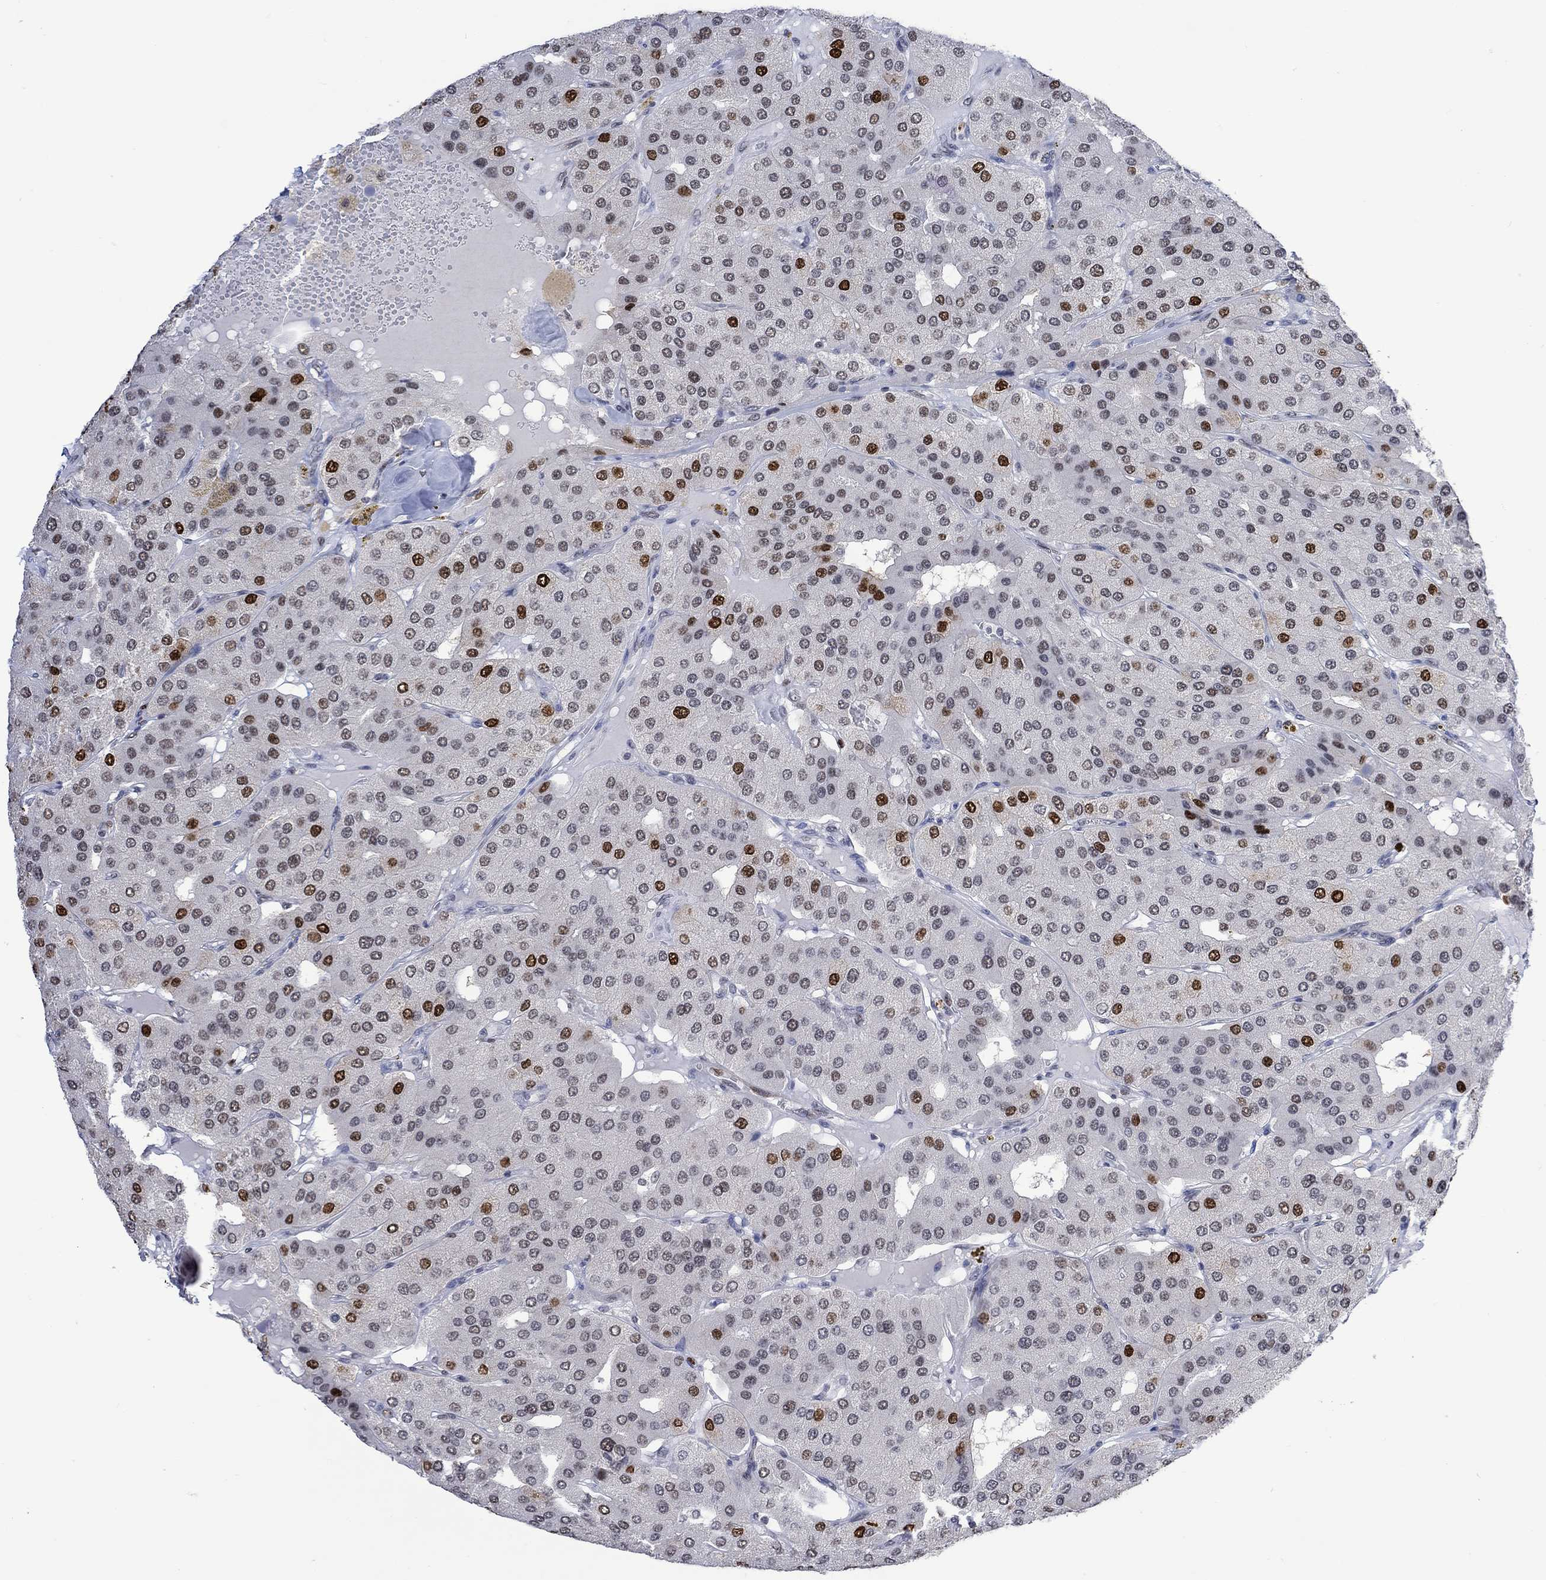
{"staining": {"intensity": "strong", "quantity": "<25%", "location": "nuclear"}, "tissue": "parathyroid gland", "cell_type": "Glandular cells", "image_type": "normal", "snomed": [{"axis": "morphology", "description": "Normal tissue, NOS"}, {"axis": "morphology", "description": "Adenoma, NOS"}, {"axis": "topography", "description": "Parathyroid gland"}], "caption": "Immunohistochemistry histopathology image of benign human parathyroid gland stained for a protein (brown), which displays medium levels of strong nuclear staining in approximately <25% of glandular cells.", "gene": "RAD54L2", "patient": {"sex": "female", "age": 86}}